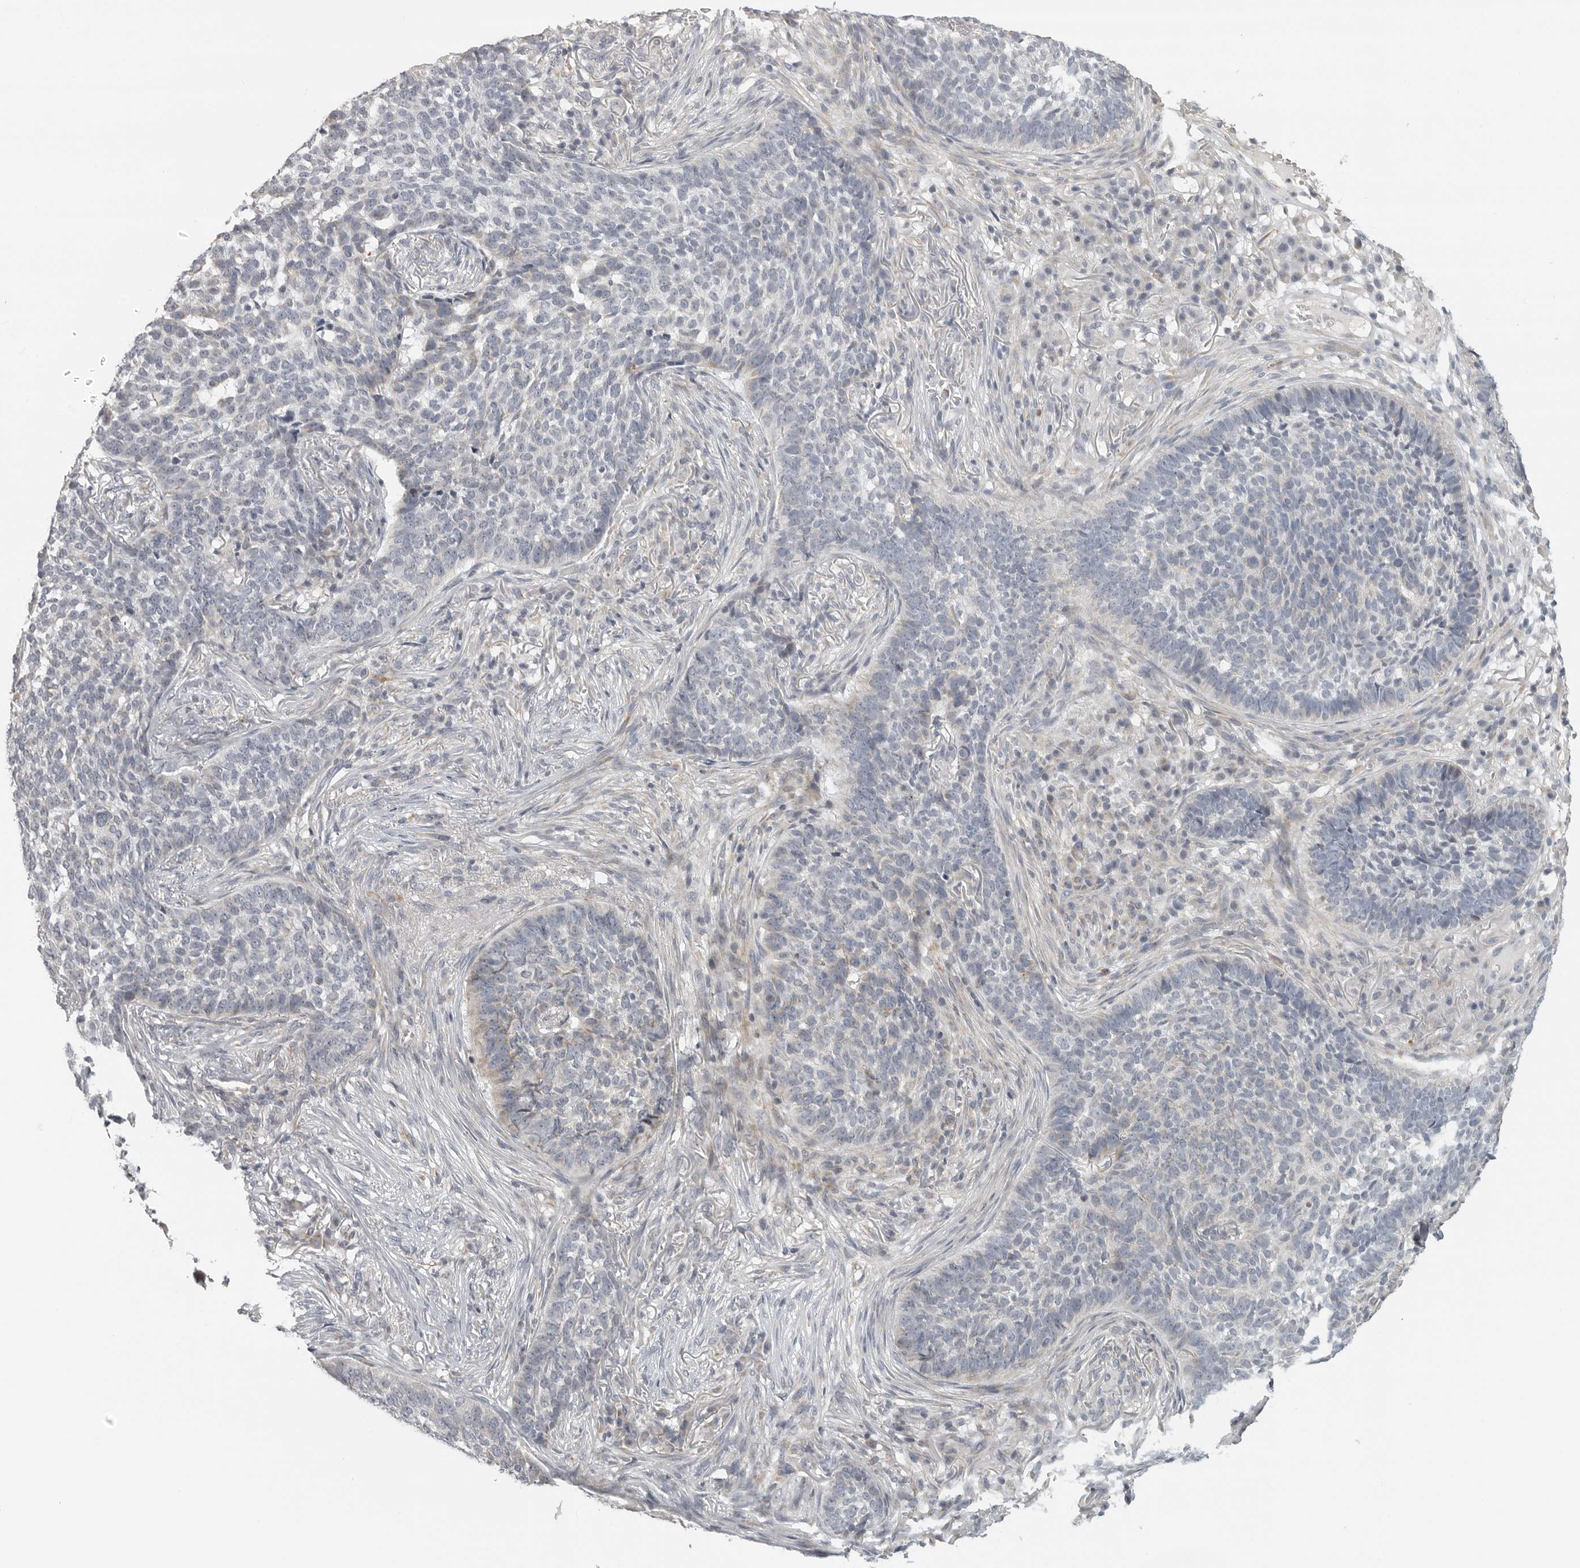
{"staining": {"intensity": "negative", "quantity": "none", "location": "none"}, "tissue": "skin cancer", "cell_type": "Tumor cells", "image_type": "cancer", "snomed": [{"axis": "morphology", "description": "Basal cell carcinoma"}, {"axis": "topography", "description": "Skin"}], "caption": "Protein analysis of skin cancer (basal cell carcinoma) shows no significant expression in tumor cells.", "gene": "RXFP3", "patient": {"sex": "male", "age": 85}}